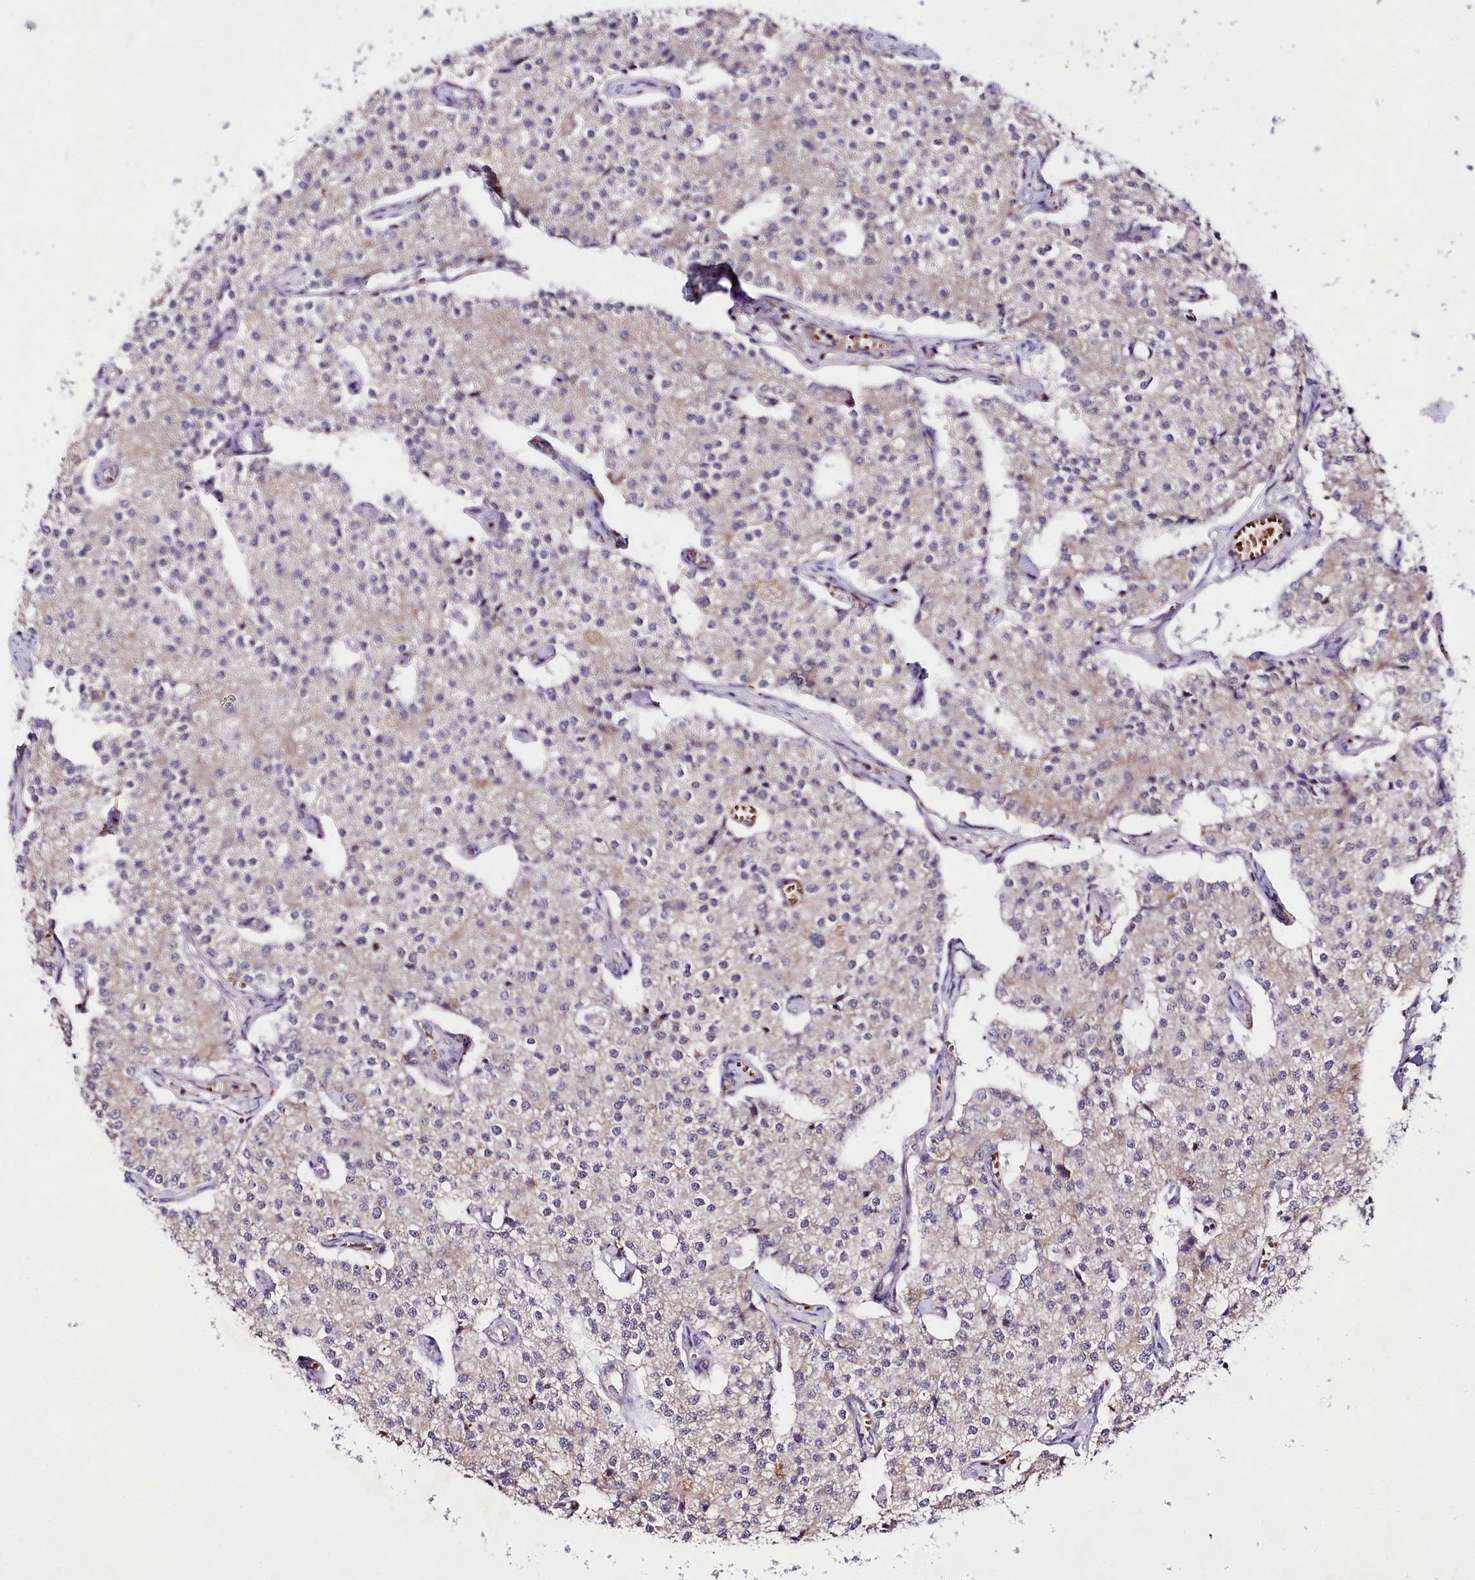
{"staining": {"intensity": "weak", "quantity": "<25%", "location": "cytoplasmic/membranous"}, "tissue": "carcinoid", "cell_type": "Tumor cells", "image_type": "cancer", "snomed": [{"axis": "morphology", "description": "Carcinoid, malignant, NOS"}, {"axis": "topography", "description": "Colon"}], "caption": "Micrograph shows no significant protein positivity in tumor cells of malignant carcinoid.", "gene": "TAFAZZIN", "patient": {"sex": "female", "age": 52}}